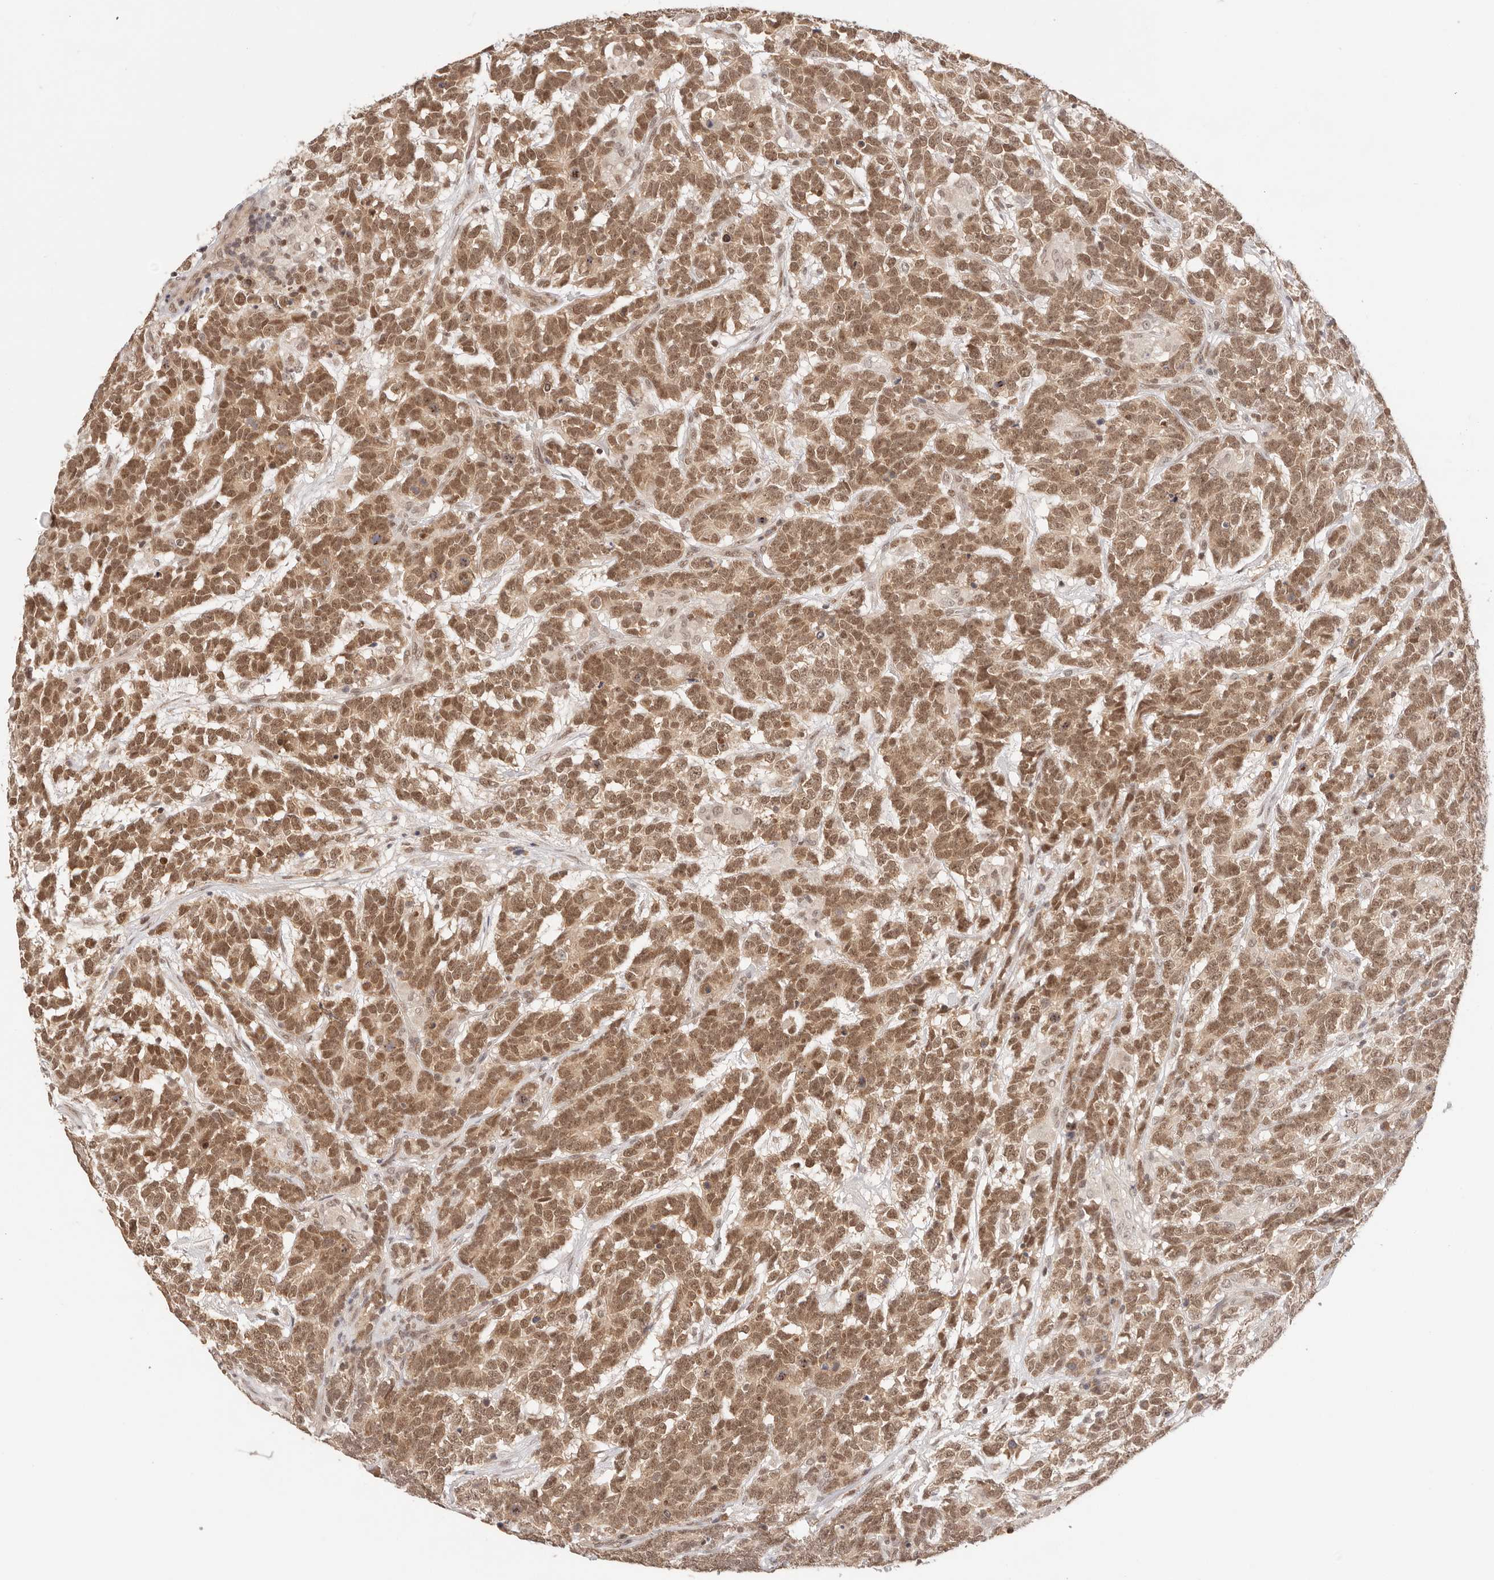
{"staining": {"intensity": "moderate", "quantity": ">75%", "location": "cytoplasmic/membranous,nuclear"}, "tissue": "testis cancer", "cell_type": "Tumor cells", "image_type": "cancer", "snomed": [{"axis": "morphology", "description": "Carcinoma, Embryonal, NOS"}, {"axis": "topography", "description": "Testis"}], "caption": "Testis cancer stained for a protein (brown) reveals moderate cytoplasmic/membranous and nuclear positive positivity in approximately >75% of tumor cells.", "gene": "RFC3", "patient": {"sex": "male", "age": 26}}